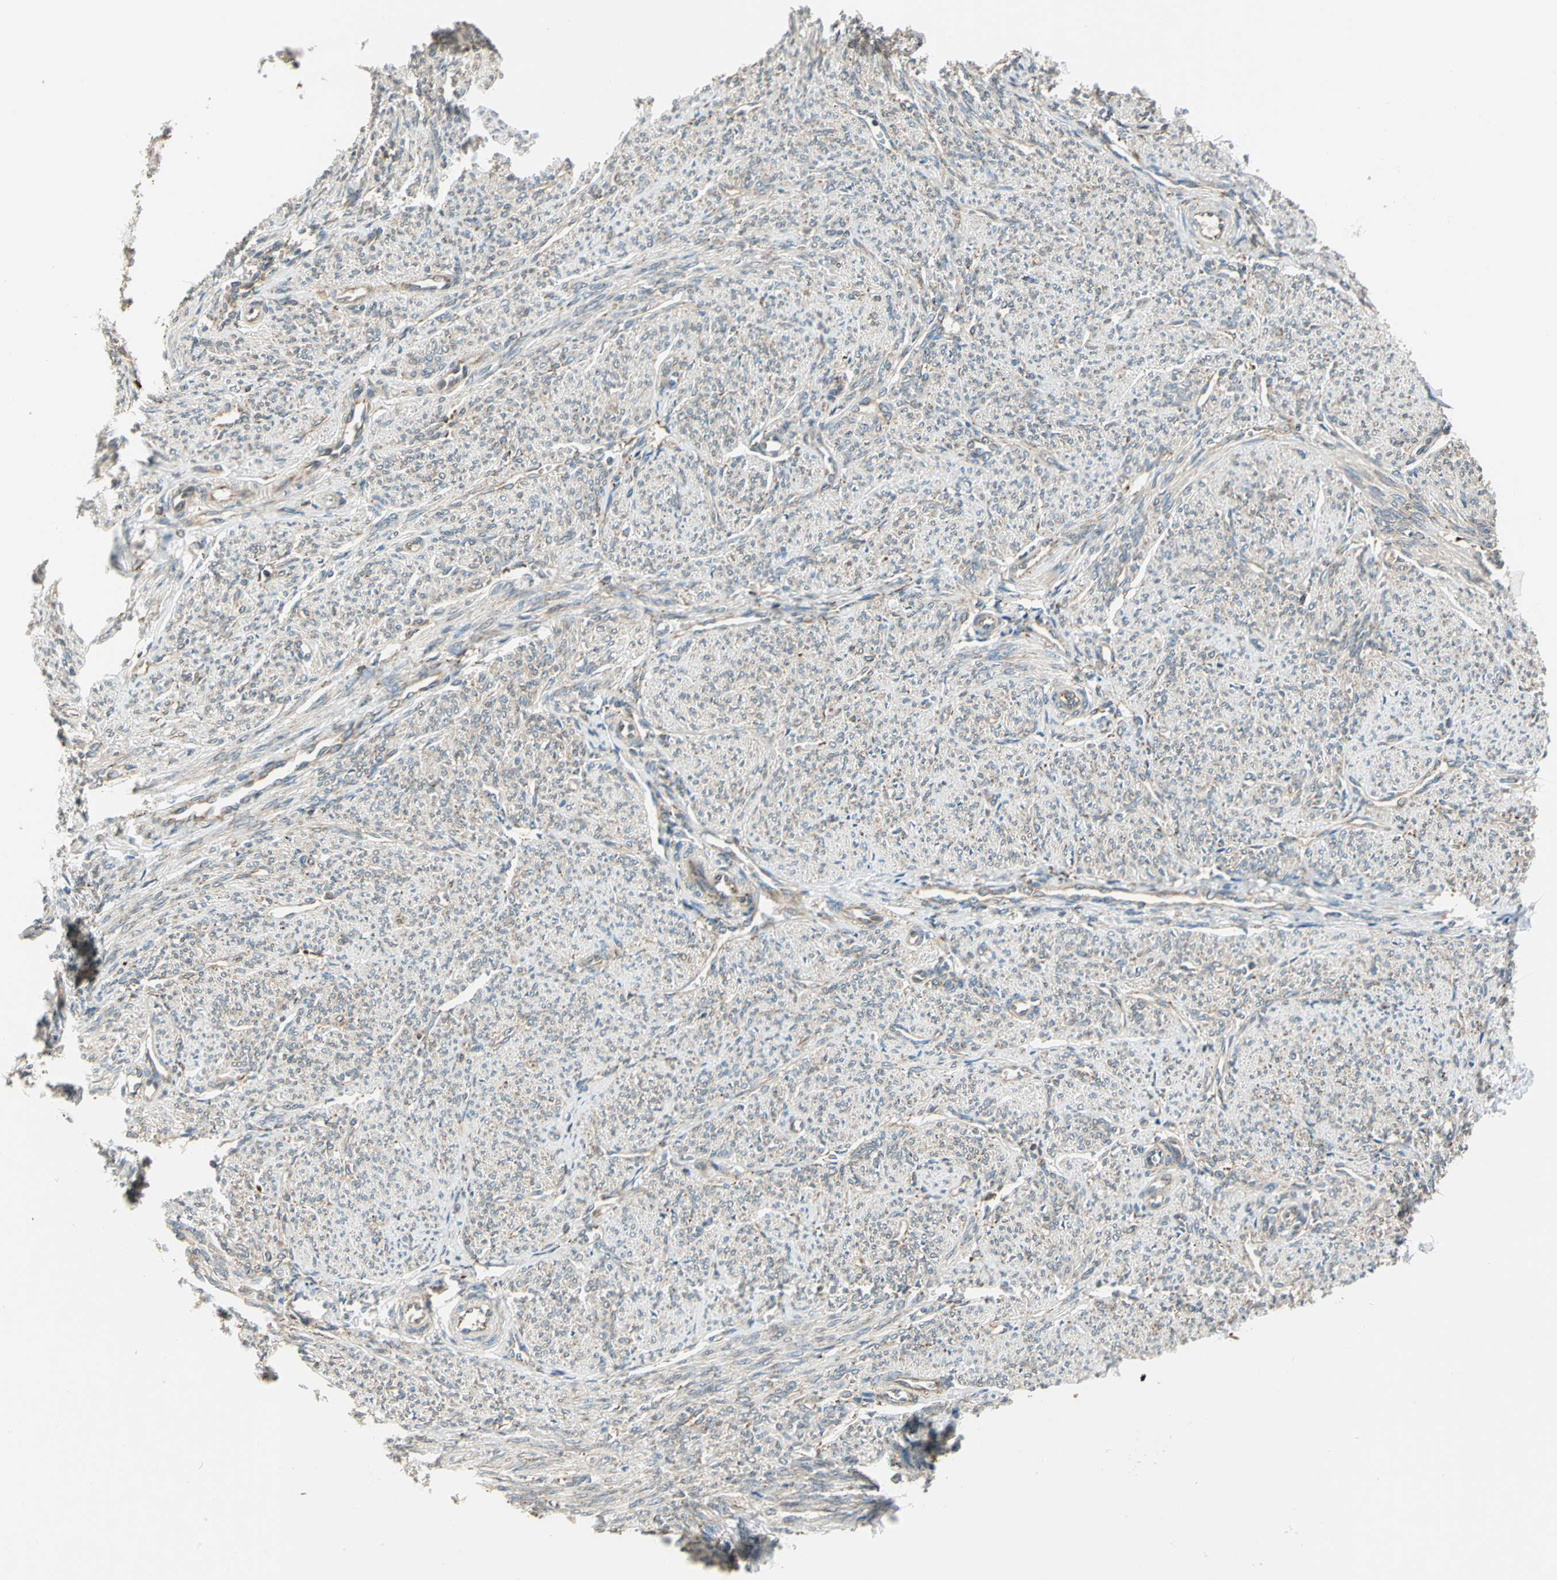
{"staining": {"intensity": "weak", "quantity": ">75%", "location": "cytoplasmic/membranous"}, "tissue": "smooth muscle", "cell_type": "Smooth muscle cells", "image_type": "normal", "snomed": [{"axis": "morphology", "description": "Normal tissue, NOS"}, {"axis": "topography", "description": "Smooth muscle"}], "caption": "IHC of benign human smooth muscle shows low levels of weak cytoplasmic/membranous staining in approximately >75% of smooth muscle cells.", "gene": "PDIA4", "patient": {"sex": "female", "age": 65}}